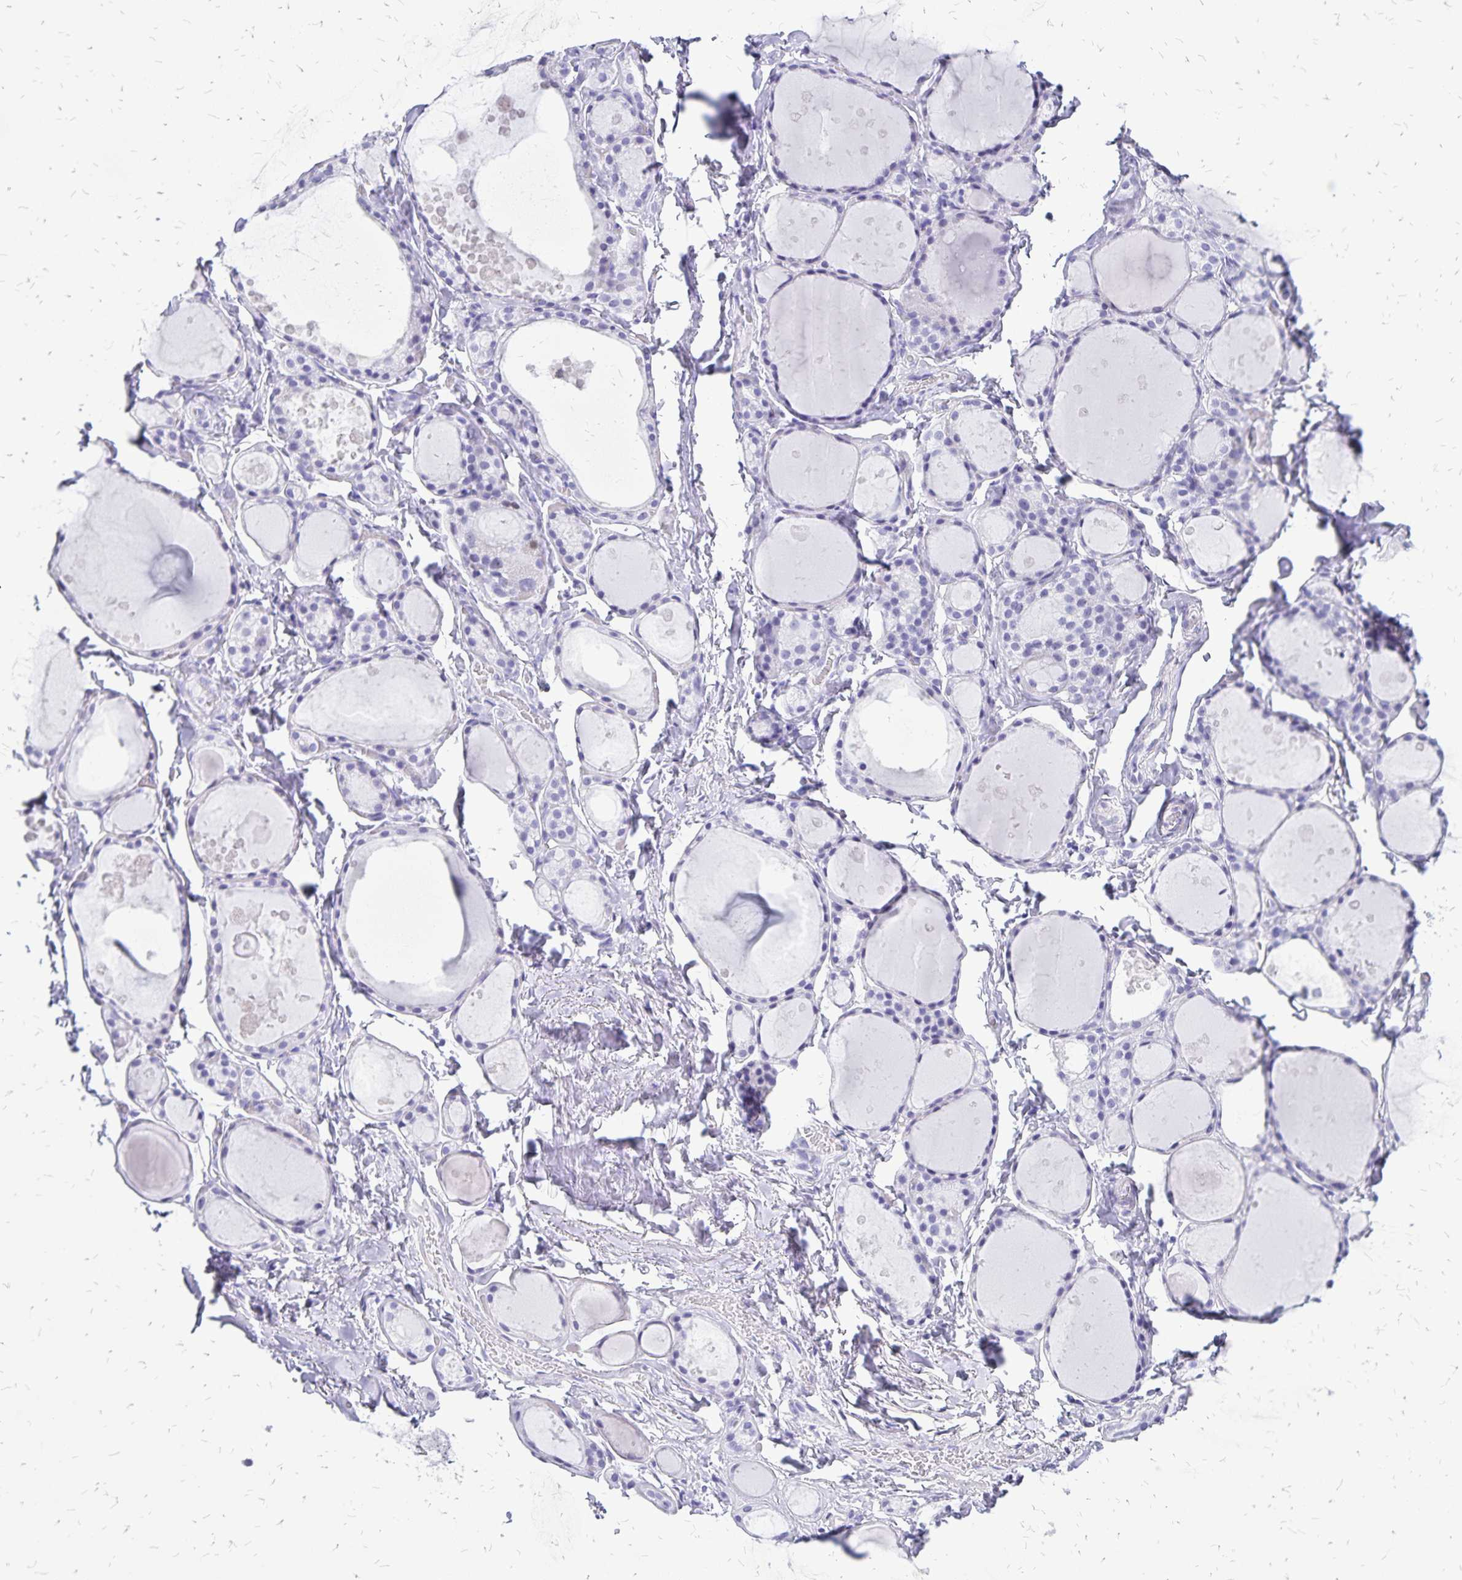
{"staining": {"intensity": "negative", "quantity": "none", "location": "none"}, "tissue": "thyroid gland", "cell_type": "Glandular cells", "image_type": "normal", "snomed": [{"axis": "morphology", "description": "Normal tissue, NOS"}, {"axis": "topography", "description": "Thyroid gland"}], "caption": "This is a photomicrograph of immunohistochemistry (IHC) staining of unremarkable thyroid gland, which shows no staining in glandular cells.", "gene": "HMGB3", "patient": {"sex": "male", "age": 68}}